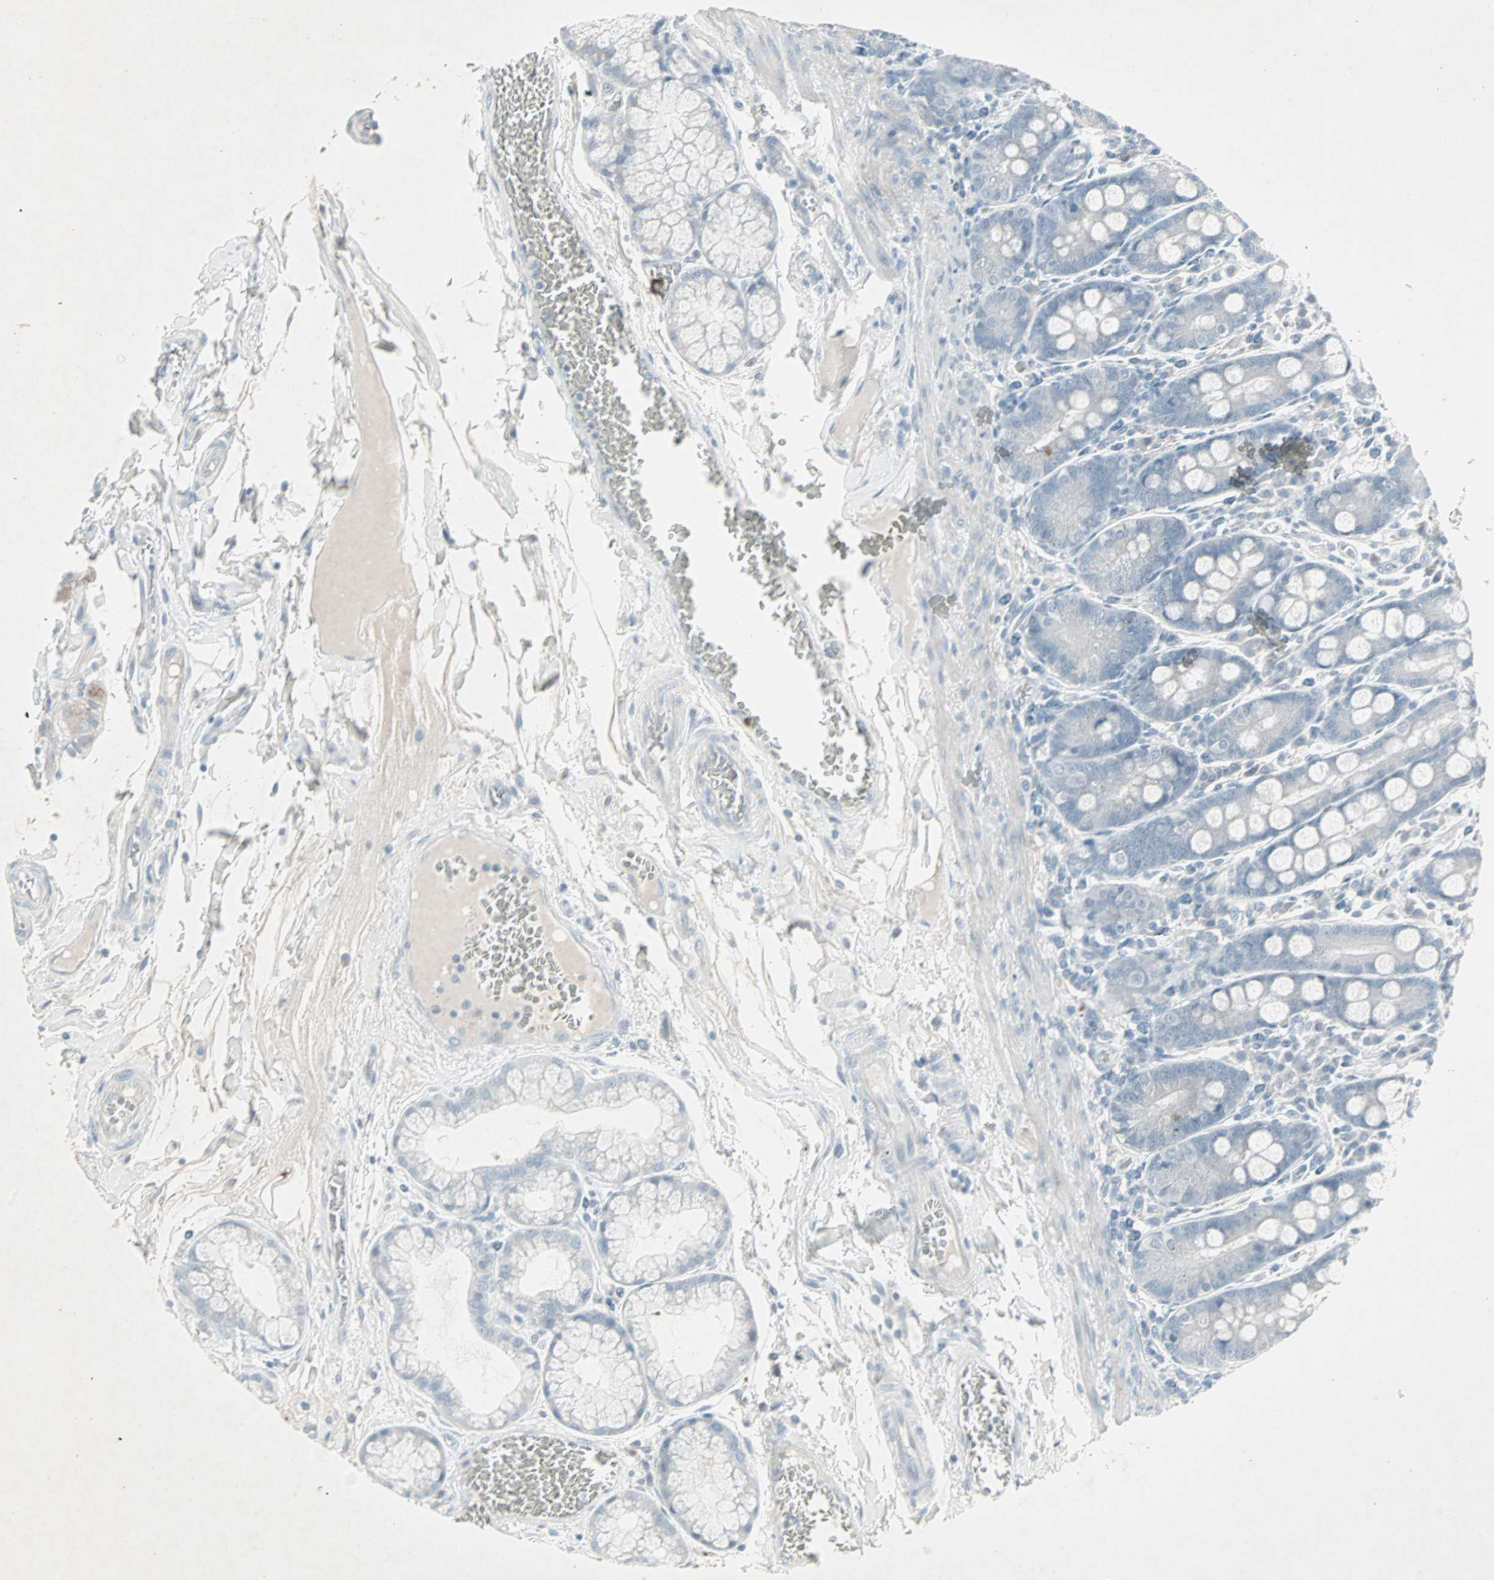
{"staining": {"intensity": "negative", "quantity": "none", "location": "none"}, "tissue": "duodenum", "cell_type": "Glandular cells", "image_type": "normal", "snomed": [{"axis": "morphology", "description": "Normal tissue, NOS"}, {"axis": "topography", "description": "Duodenum"}], "caption": "Immunohistochemistry of normal duodenum reveals no expression in glandular cells.", "gene": "LANCL3", "patient": {"sex": "male", "age": 50}}